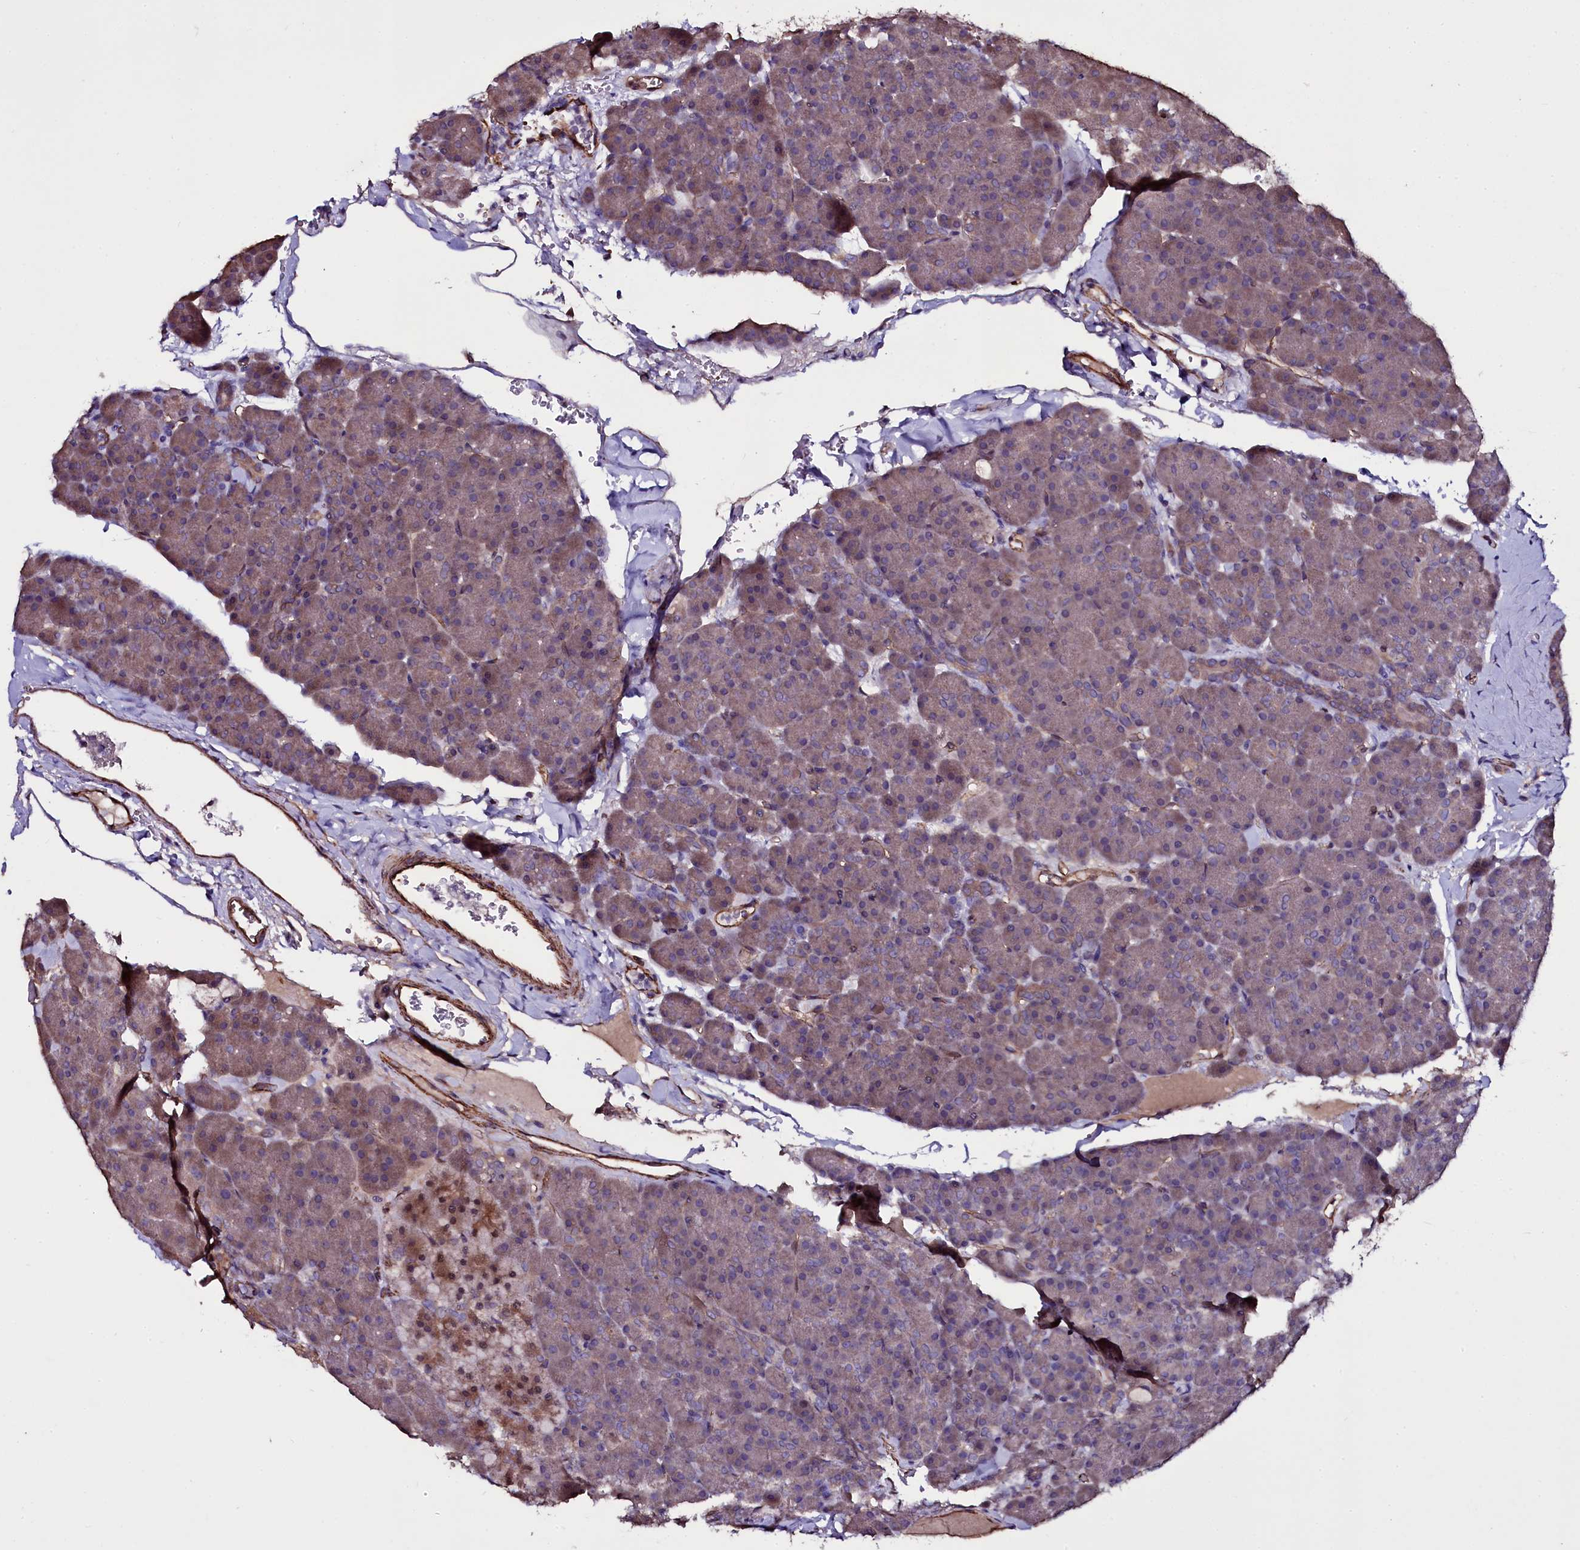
{"staining": {"intensity": "weak", "quantity": ">75%", "location": "cytoplasmic/membranous"}, "tissue": "pancreas", "cell_type": "Exocrine glandular cells", "image_type": "normal", "snomed": [{"axis": "morphology", "description": "Normal tissue, NOS"}, {"axis": "topography", "description": "Pancreas"}], "caption": "A photomicrograph of human pancreas stained for a protein shows weak cytoplasmic/membranous brown staining in exocrine glandular cells. Immunohistochemistry (ihc) stains the protein of interest in brown and the nuclei are stained blue.", "gene": "MEX3C", "patient": {"sex": "male", "age": 36}}